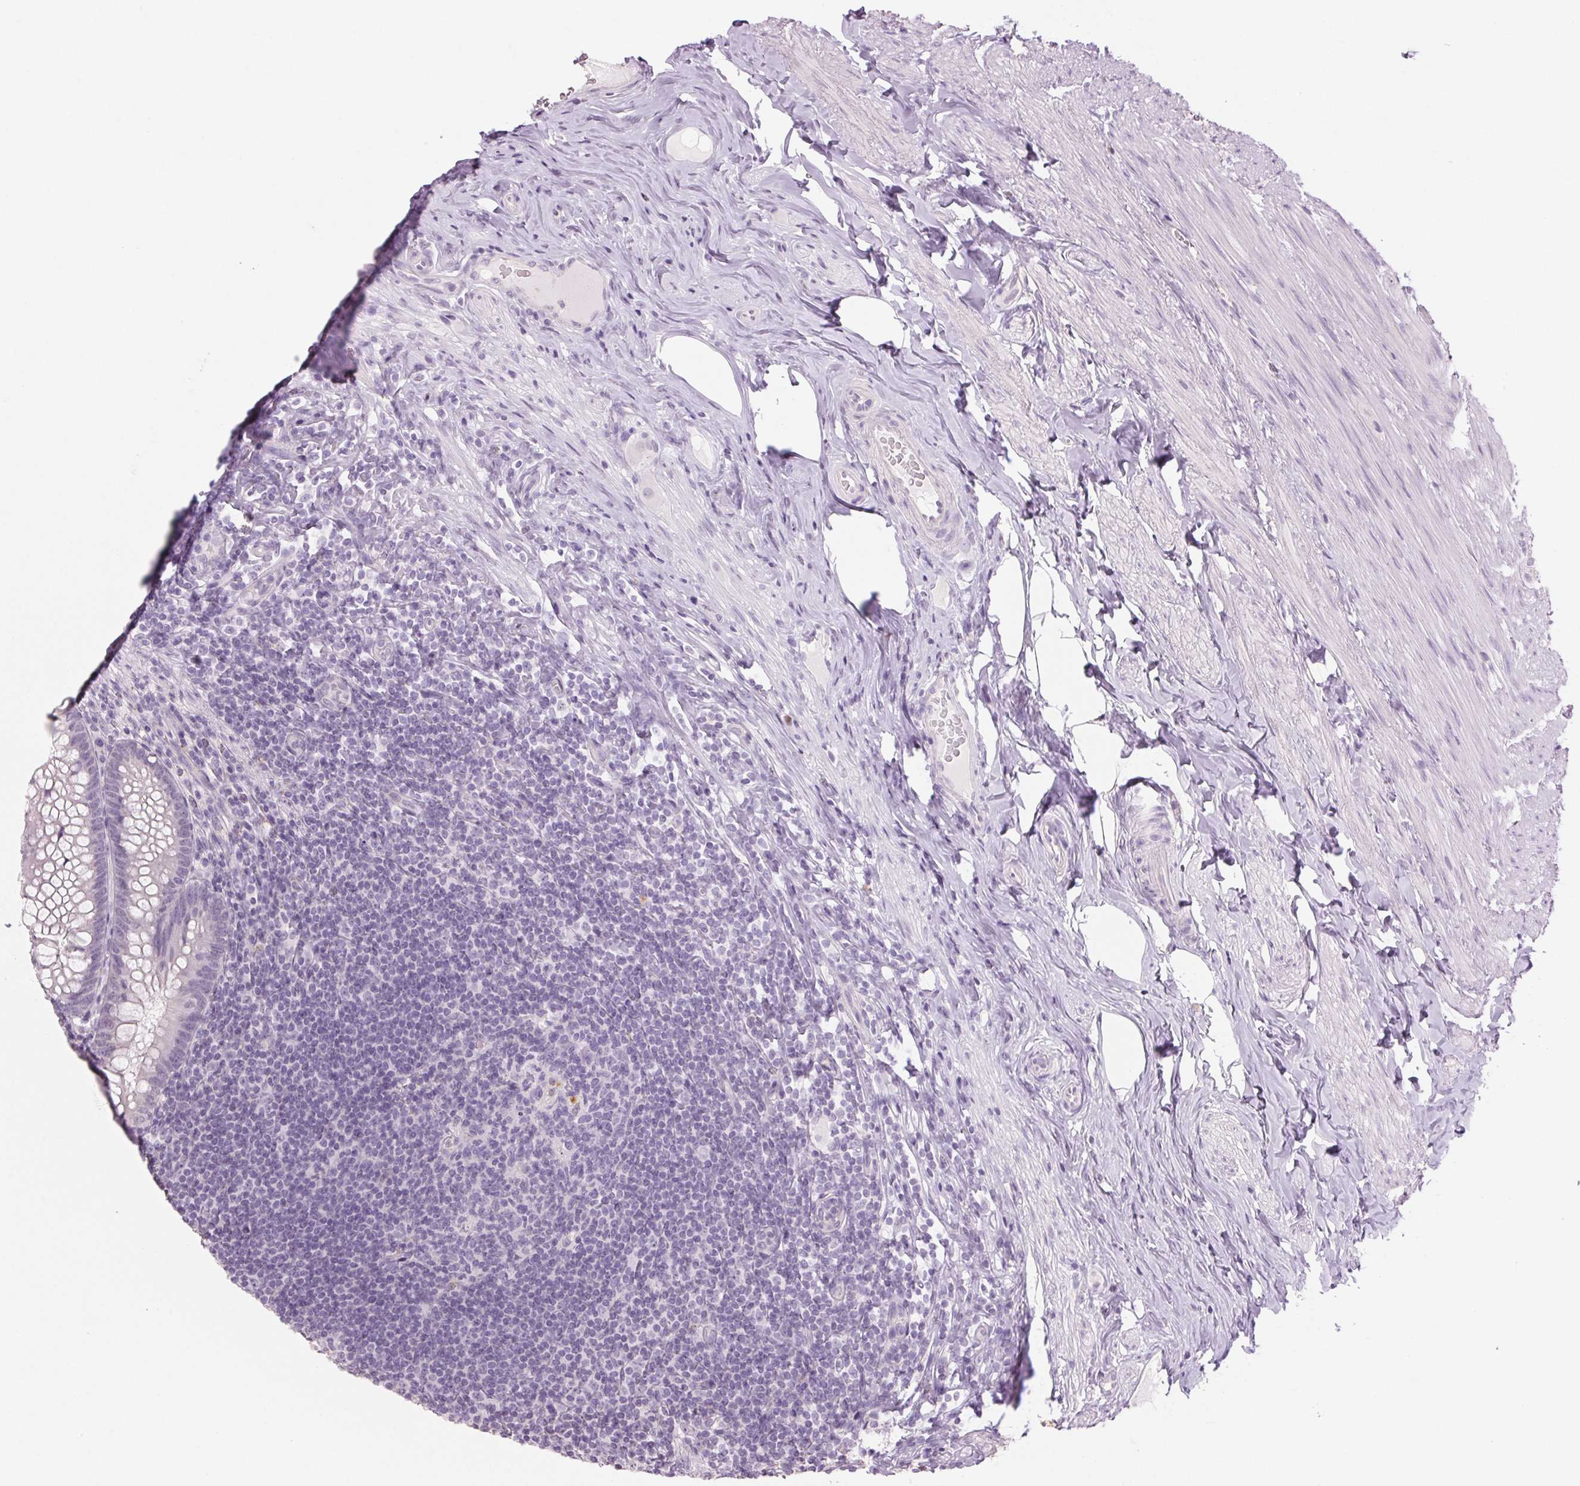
{"staining": {"intensity": "negative", "quantity": "none", "location": "none"}, "tissue": "appendix", "cell_type": "Glandular cells", "image_type": "normal", "snomed": [{"axis": "morphology", "description": "Normal tissue, NOS"}, {"axis": "topography", "description": "Appendix"}], "caption": "Glandular cells are negative for protein expression in benign human appendix. The staining is performed using DAB (3,3'-diaminobenzidine) brown chromogen with nuclei counter-stained in using hematoxylin.", "gene": "MPO", "patient": {"sex": "male", "age": 47}}